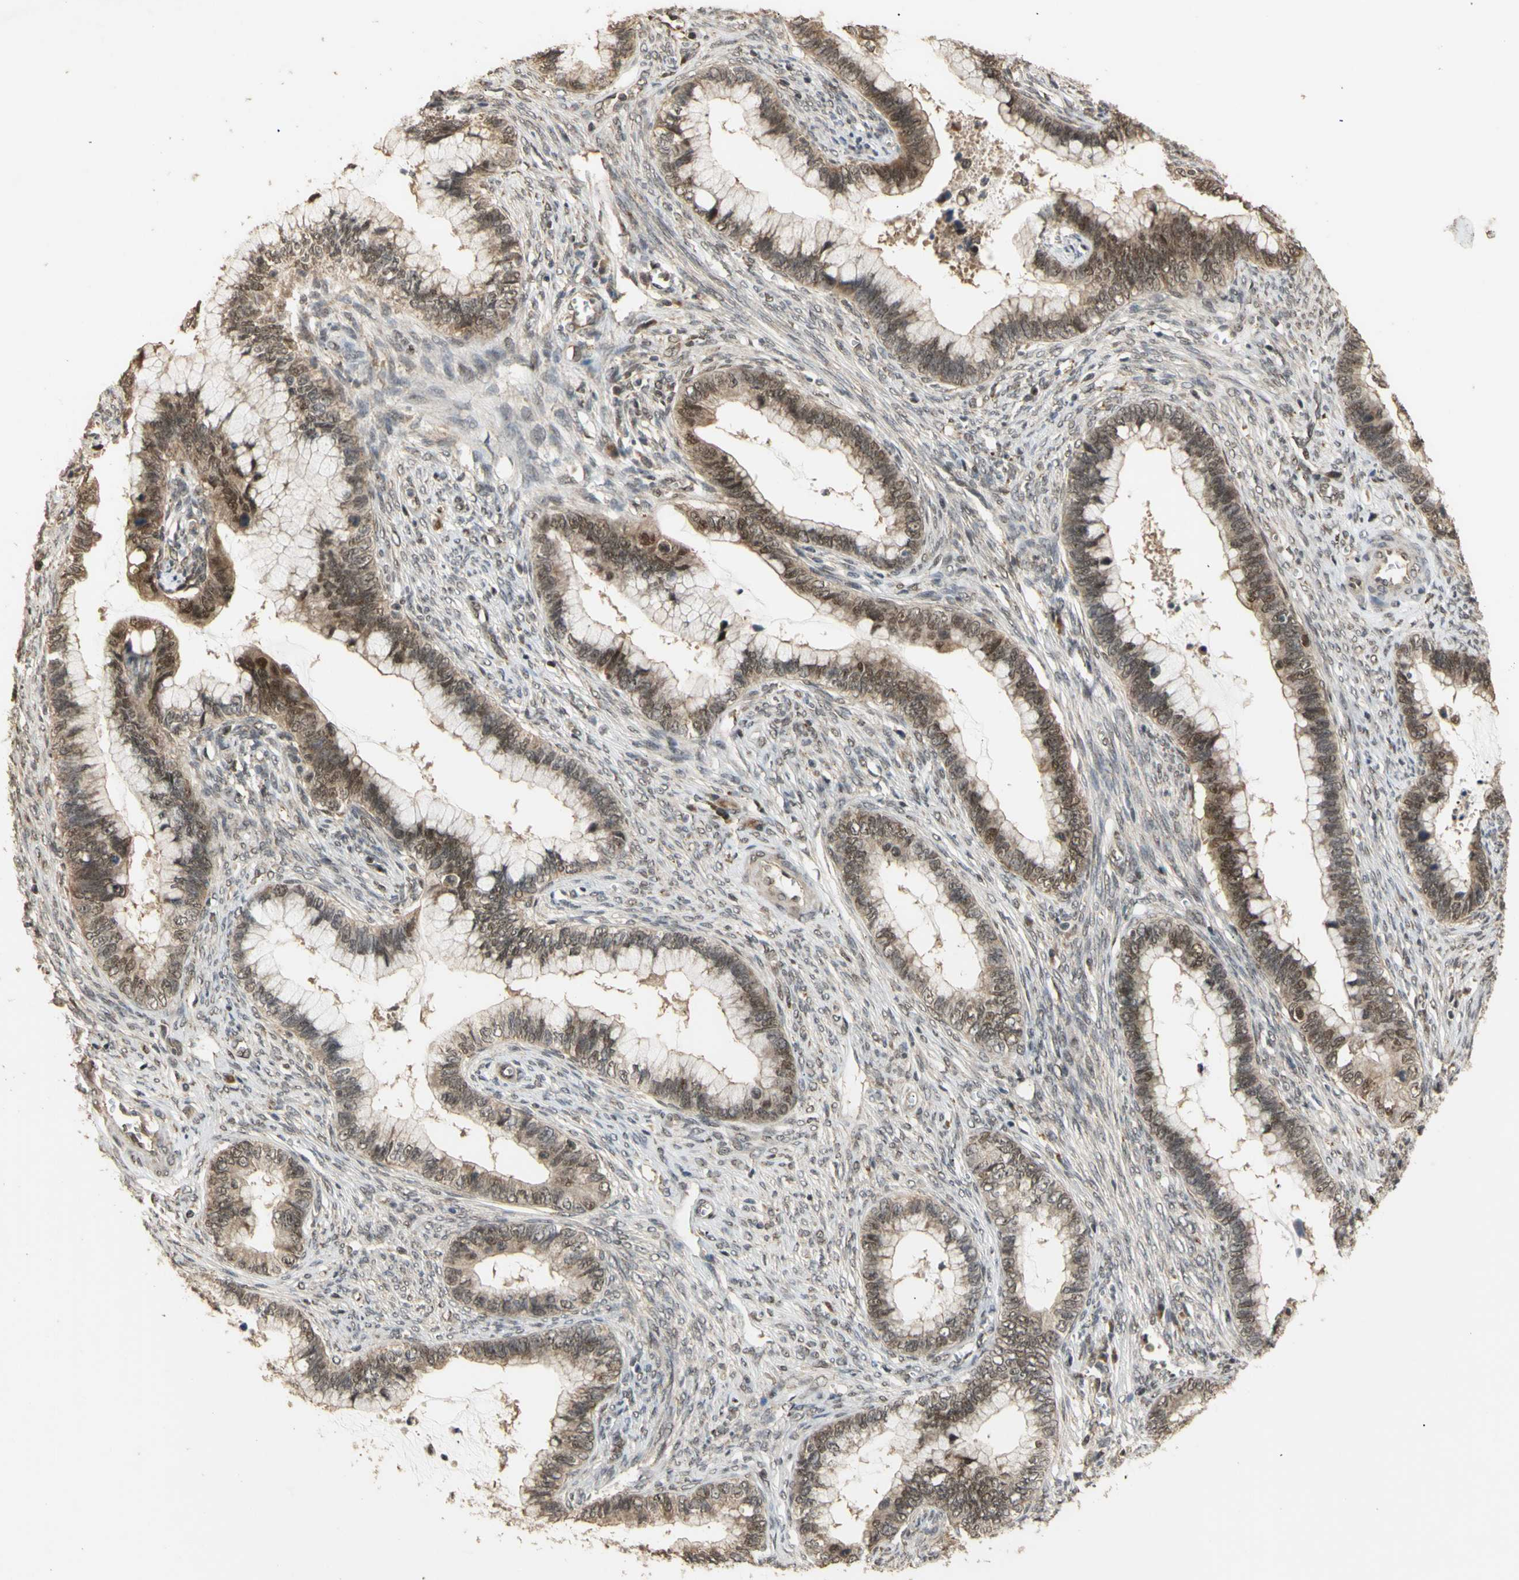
{"staining": {"intensity": "weak", "quantity": "25%-75%", "location": "cytoplasmic/membranous,nuclear"}, "tissue": "cervical cancer", "cell_type": "Tumor cells", "image_type": "cancer", "snomed": [{"axis": "morphology", "description": "Adenocarcinoma, NOS"}, {"axis": "topography", "description": "Cervix"}], "caption": "Cervical cancer (adenocarcinoma) tissue demonstrates weak cytoplasmic/membranous and nuclear expression in approximately 25%-75% of tumor cells, visualized by immunohistochemistry. (brown staining indicates protein expression, while blue staining denotes nuclei).", "gene": "GTF2E2", "patient": {"sex": "female", "age": 44}}